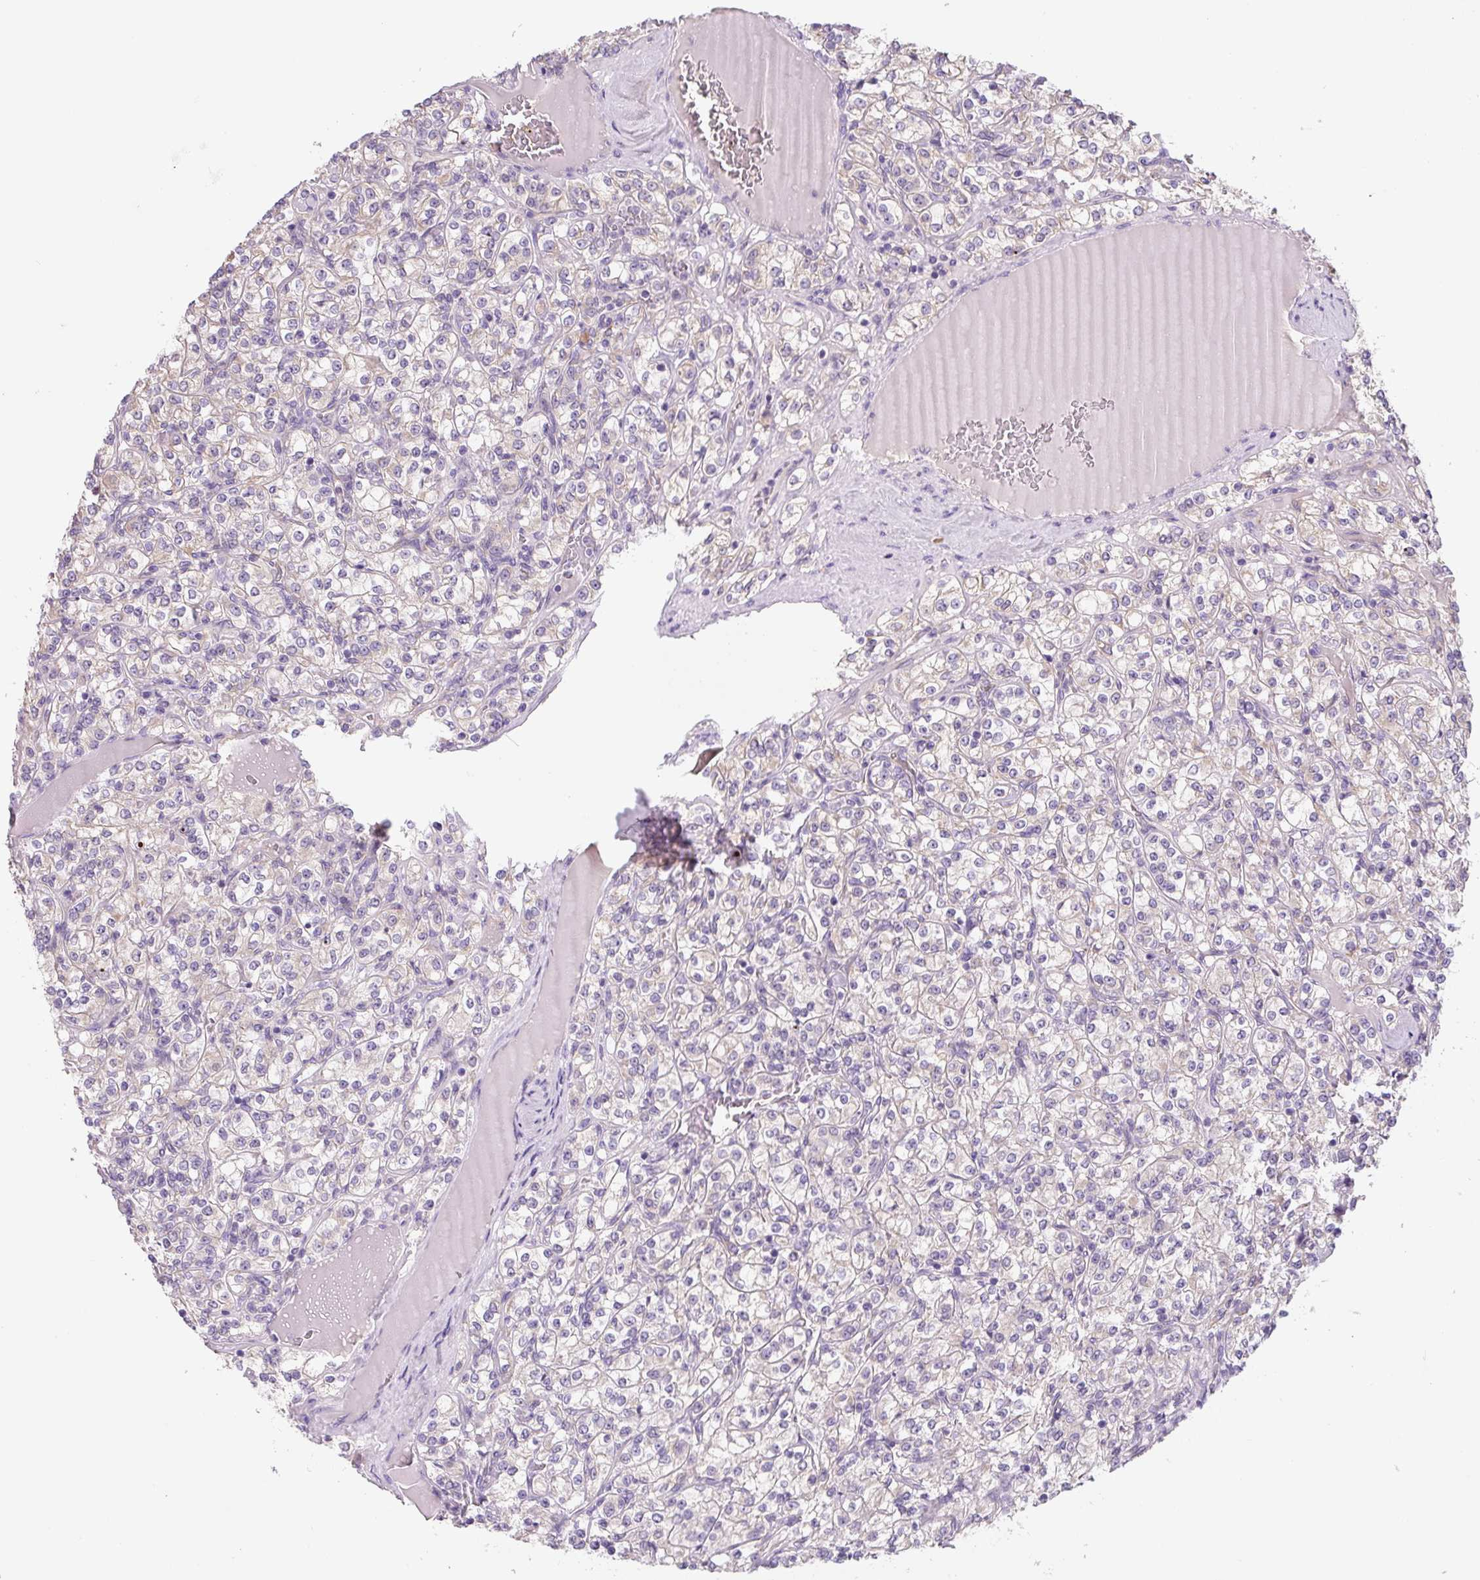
{"staining": {"intensity": "negative", "quantity": "none", "location": "none"}, "tissue": "renal cancer", "cell_type": "Tumor cells", "image_type": "cancer", "snomed": [{"axis": "morphology", "description": "Adenocarcinoma, NOS"}, {"axis": "topography", "description": "Kidney"}], "caption": "IHC image of human renal adenocarcinoma stained for a protein (brown), which demonstrates no expression in tumor cells.", "gene": "FZD5", "patient": {"sex": "male", "age": 77}}